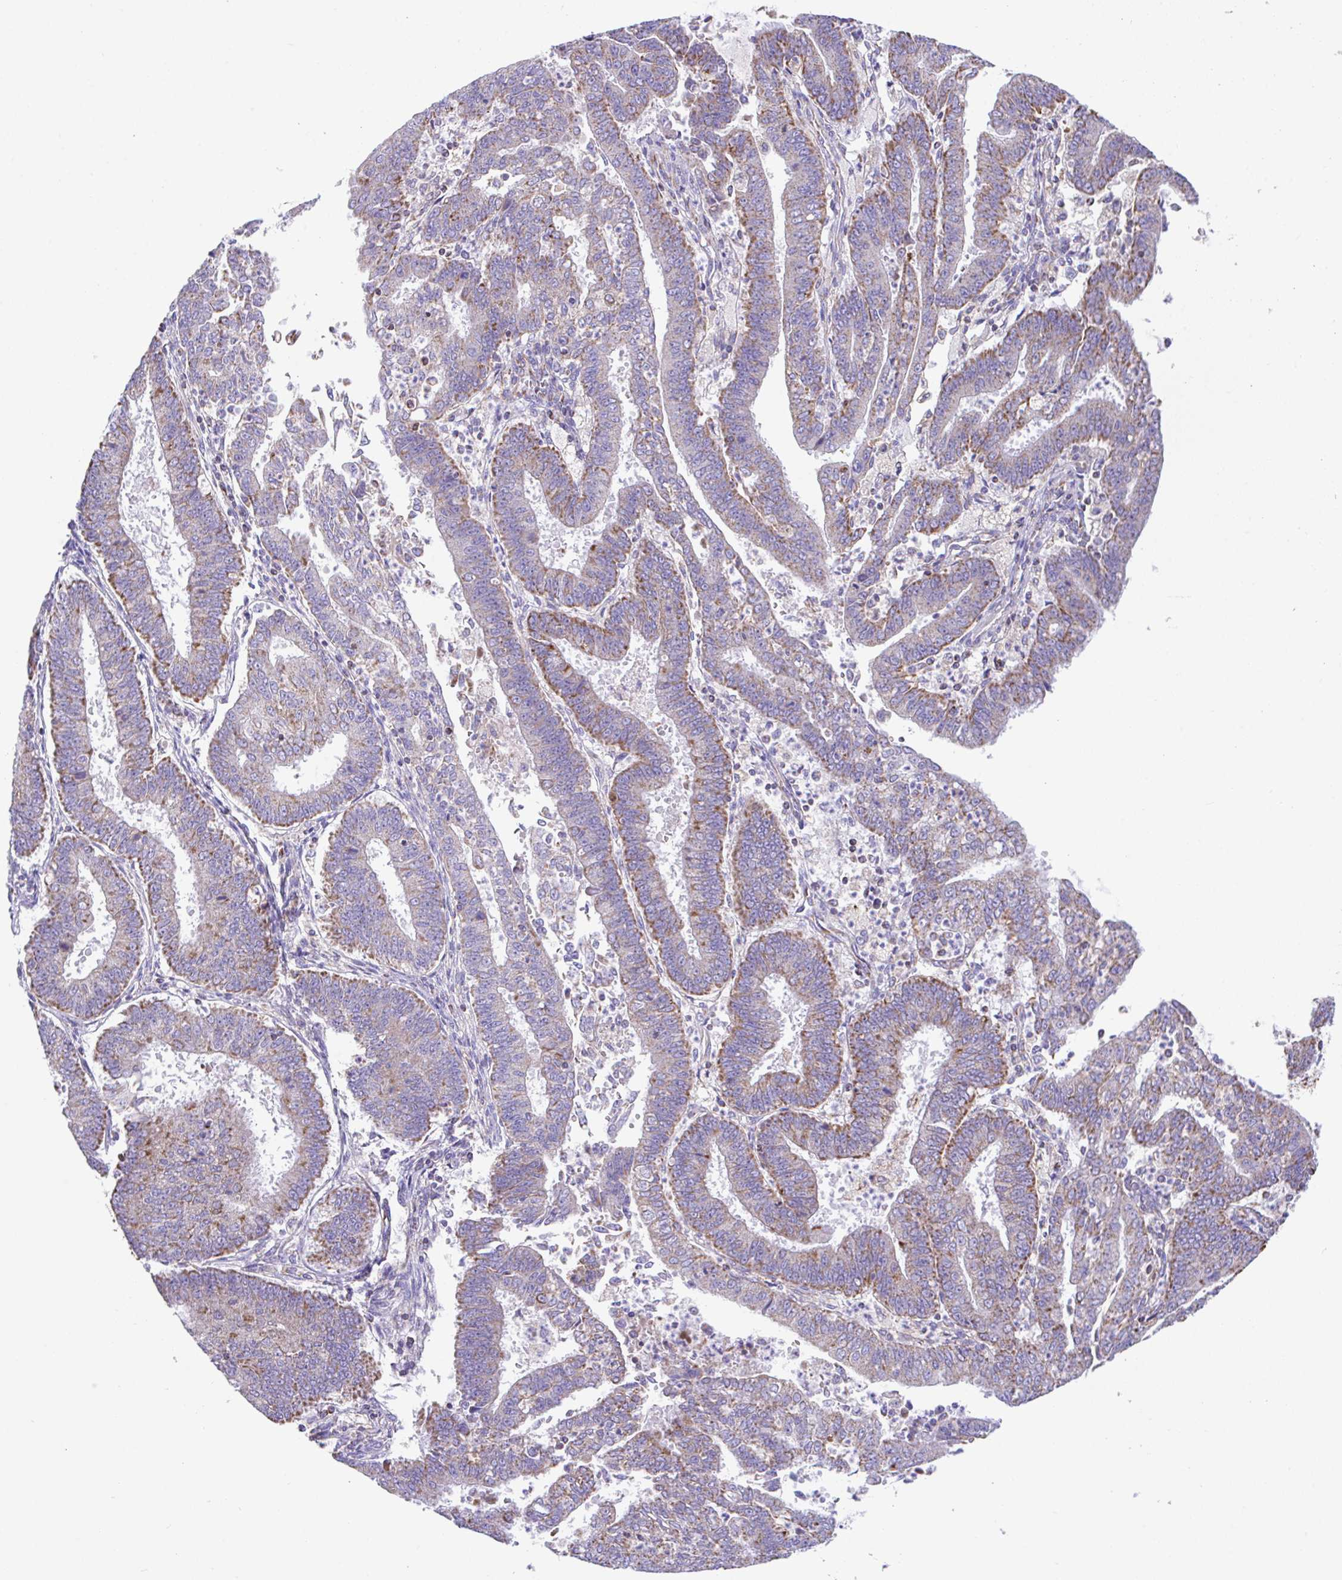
{"staining": {"intensity": "moderate", "quantity": "25%-75%", "location": "cytoplasmic/membranous"}, "tissue": "endometrial cancer", "cell_type": "Tumor cells", "image_type": "cancer", "snomed": [{"axis": "morphology", "description": "Adenocarcinoma, NOS"}, {"axis": "topography", "description": "Endometrium"}], "caption": "Moderate cytoplasmic/membranous protein expression is identified in about 25%-75% of tumor cells in endometrial adenocarcinoma.", "gene": "PCMTD2", "patient": {"sex": "female", "age": 73}}